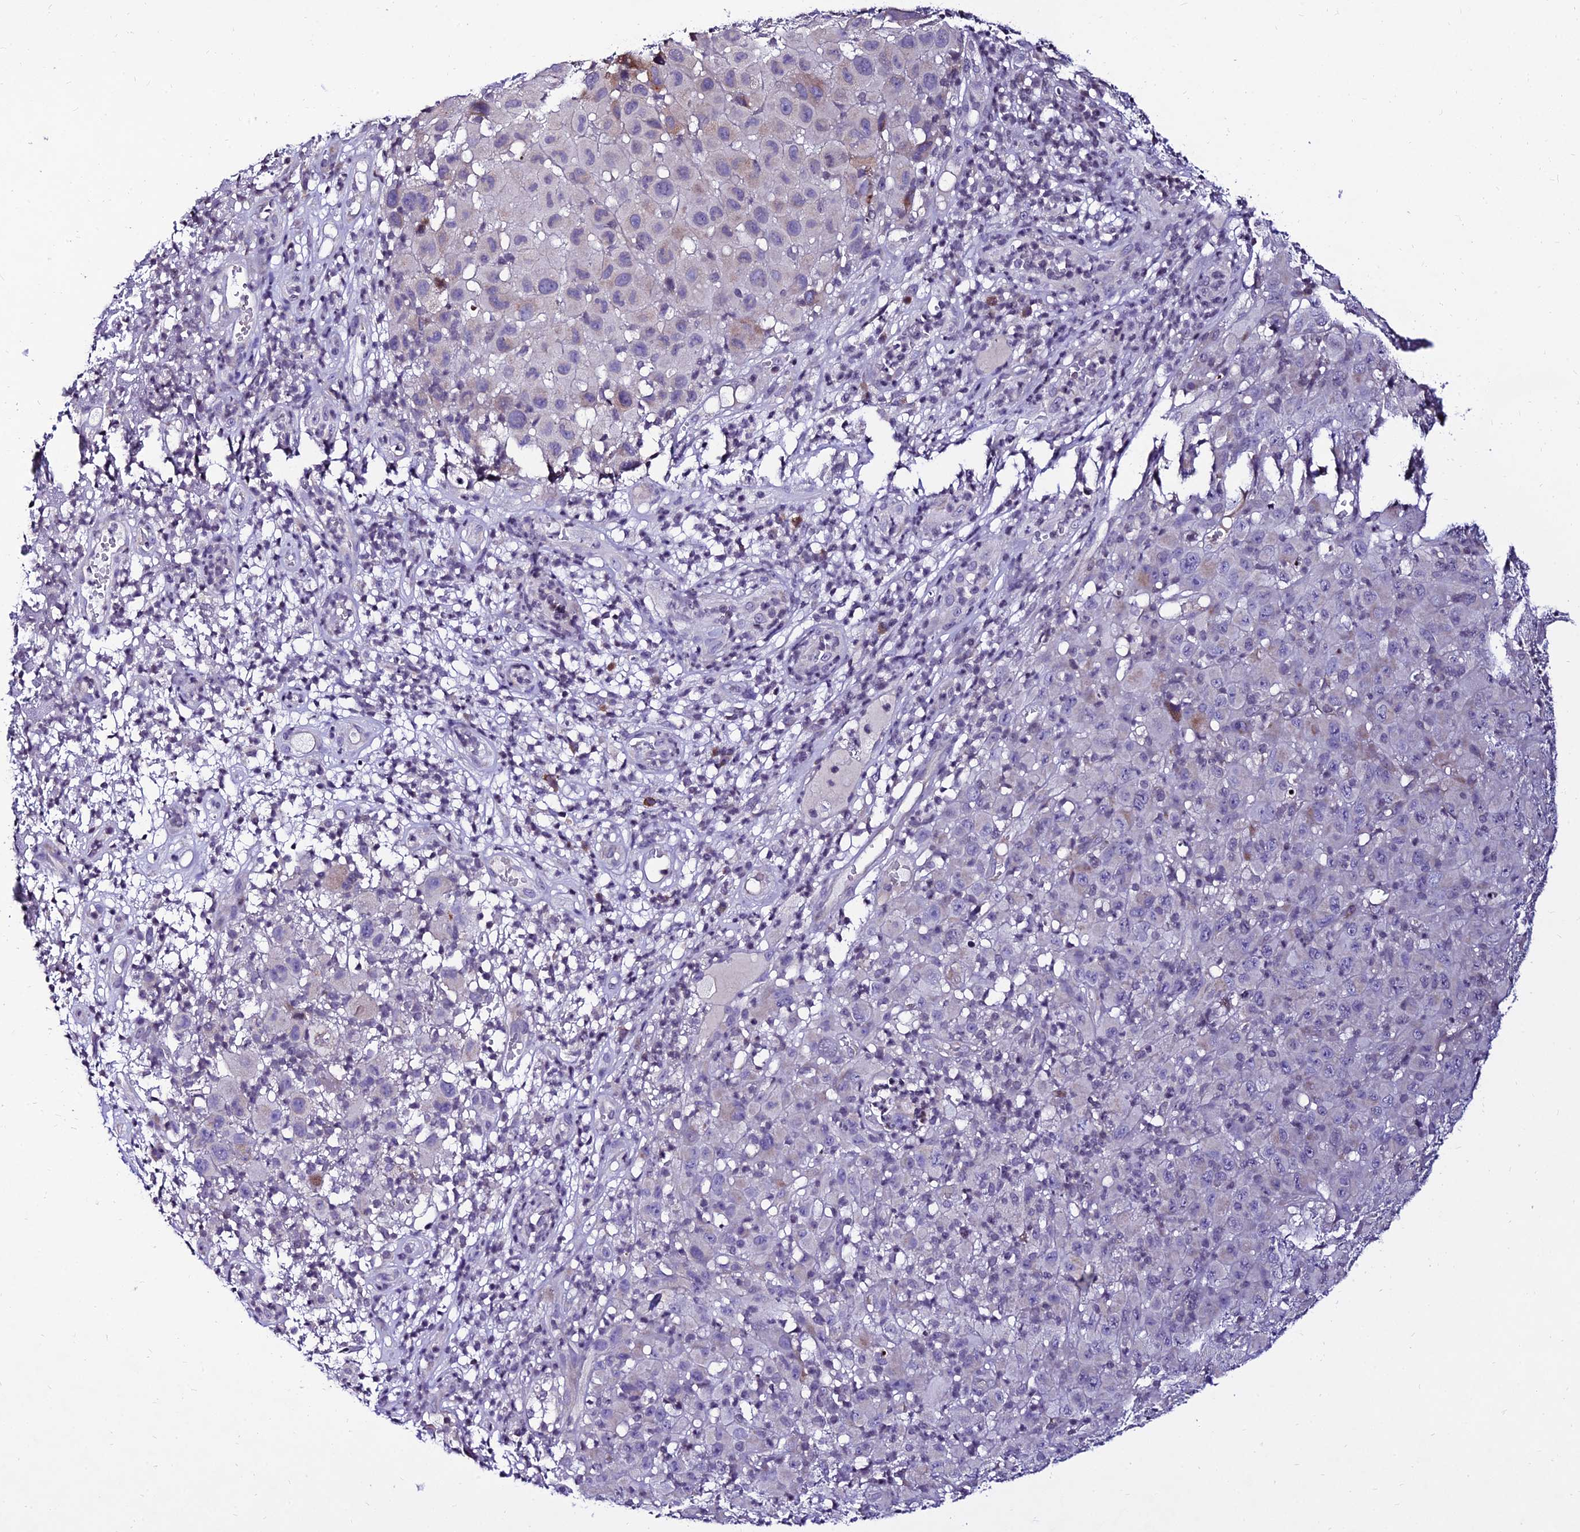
{"staining": {"intensity": "negative", "quantity": "none", "location": "none"}, "tissue": "melanoma", "cell_type": "Tumor cells", "image_type": "cancer", "snomed": [{"axis": "morphology", "description": "Malignant melanoma, NOS"}, {"axis": "topography", "description": "Skin"}], "caption": "A high-resolution histopathology image shows IHC staining of malignant melanoma, which shows no significant positivity in tumor cells. (DAB (3,3'-diaminobenzidine) IHC with hematoxylin counter stain).", "gene": "CDNF", "patient": {"sex": "male", "age": 73}}